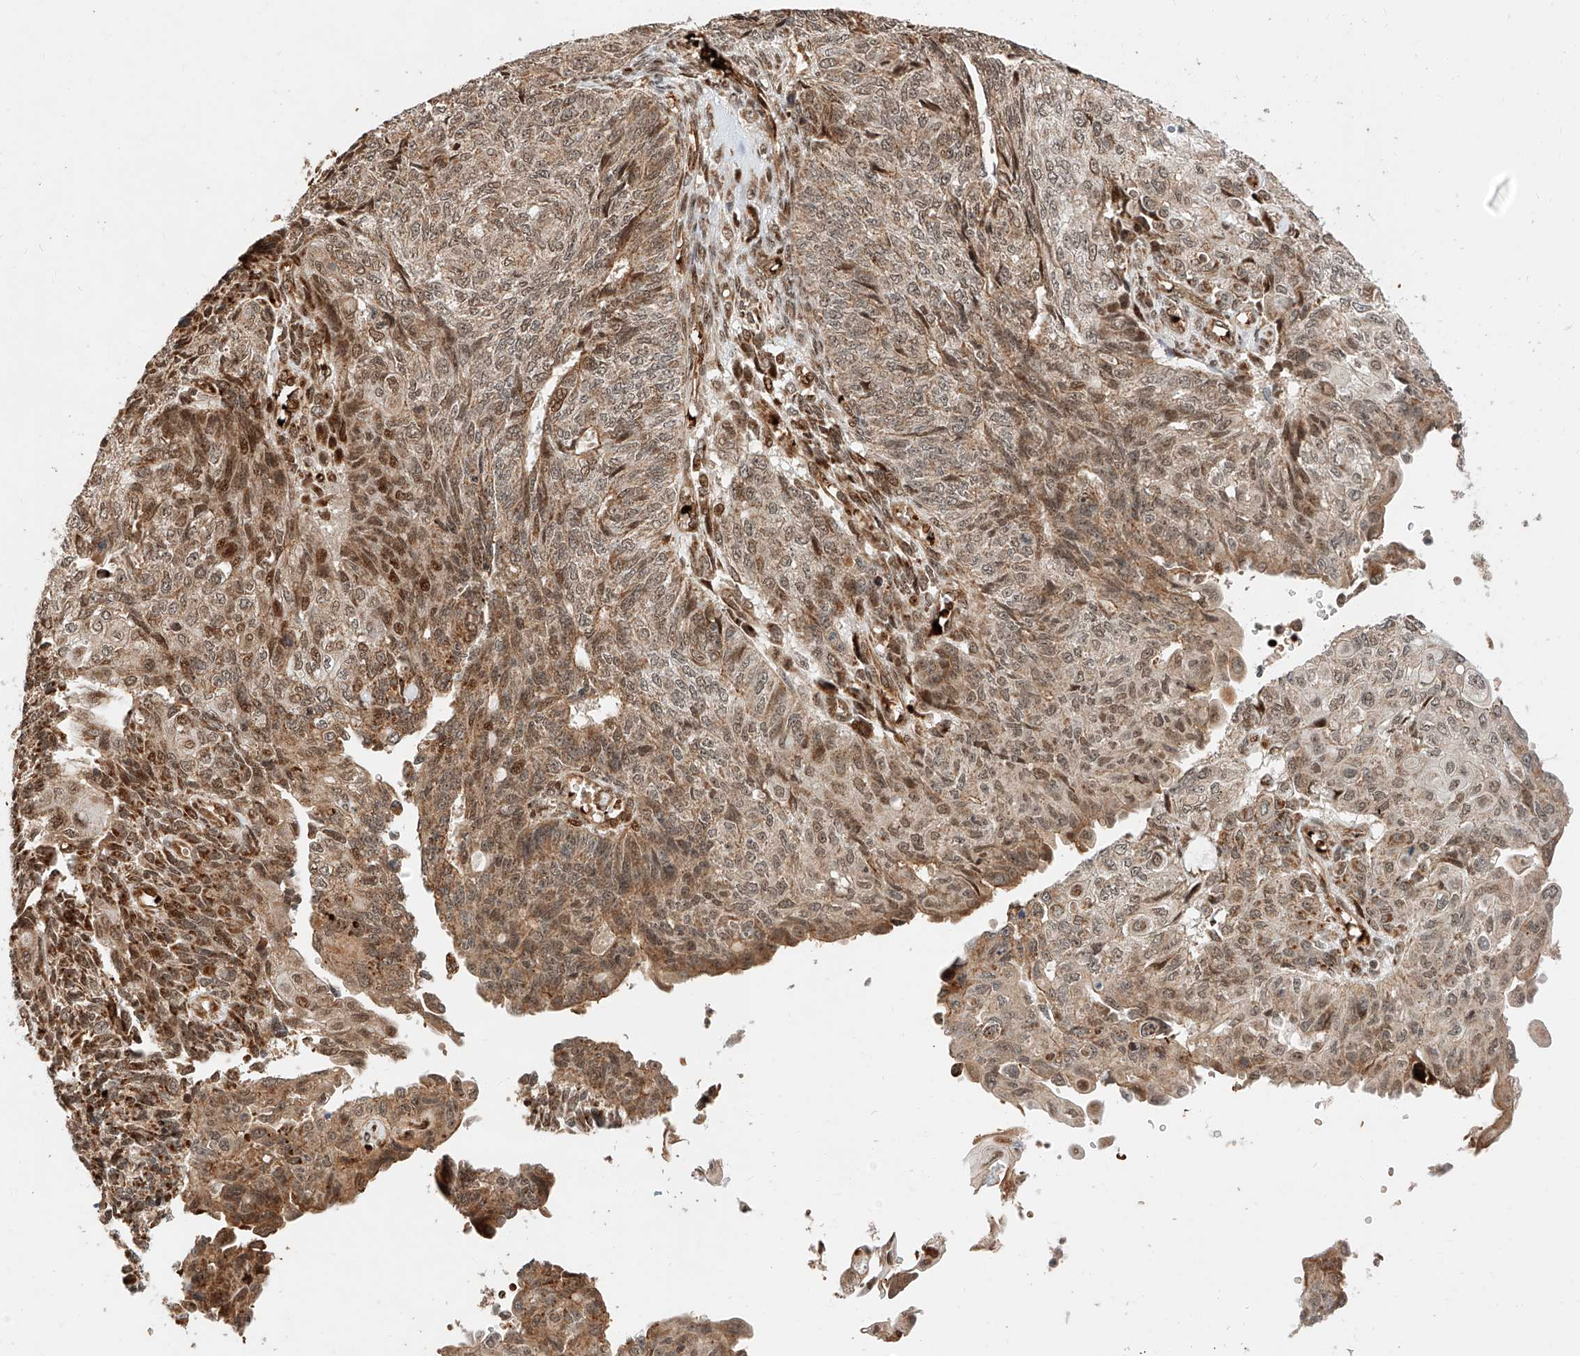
{"staining": {"intensity": "moderate", "quantity": ">75%", "location": "cytoplasmic/membranous,nuclear"}, "tissue": "endometrial cancer", "cell_type": "Tumor cells", "image_type": "cancer", "snomed": [{"axis": "morphology", "description": "Adenocarcinoma, NOS"}, {"axis": "topography", "description": "Endometrium"}], "caption": "Immunohistochemistry image of neoplastic tissue: human endometrial adenocarcinoma stained using immunohistochemistry (IHC) reveals medium levels of moderate protein expression localized specifically in the cytoplasmic/membranous and nuclear of tumor cells, appearing as a cytoplasmic/membranous and nuclear brown color.", "gene": "THTPA", "patient": {"sex": "female", "age": 32}}